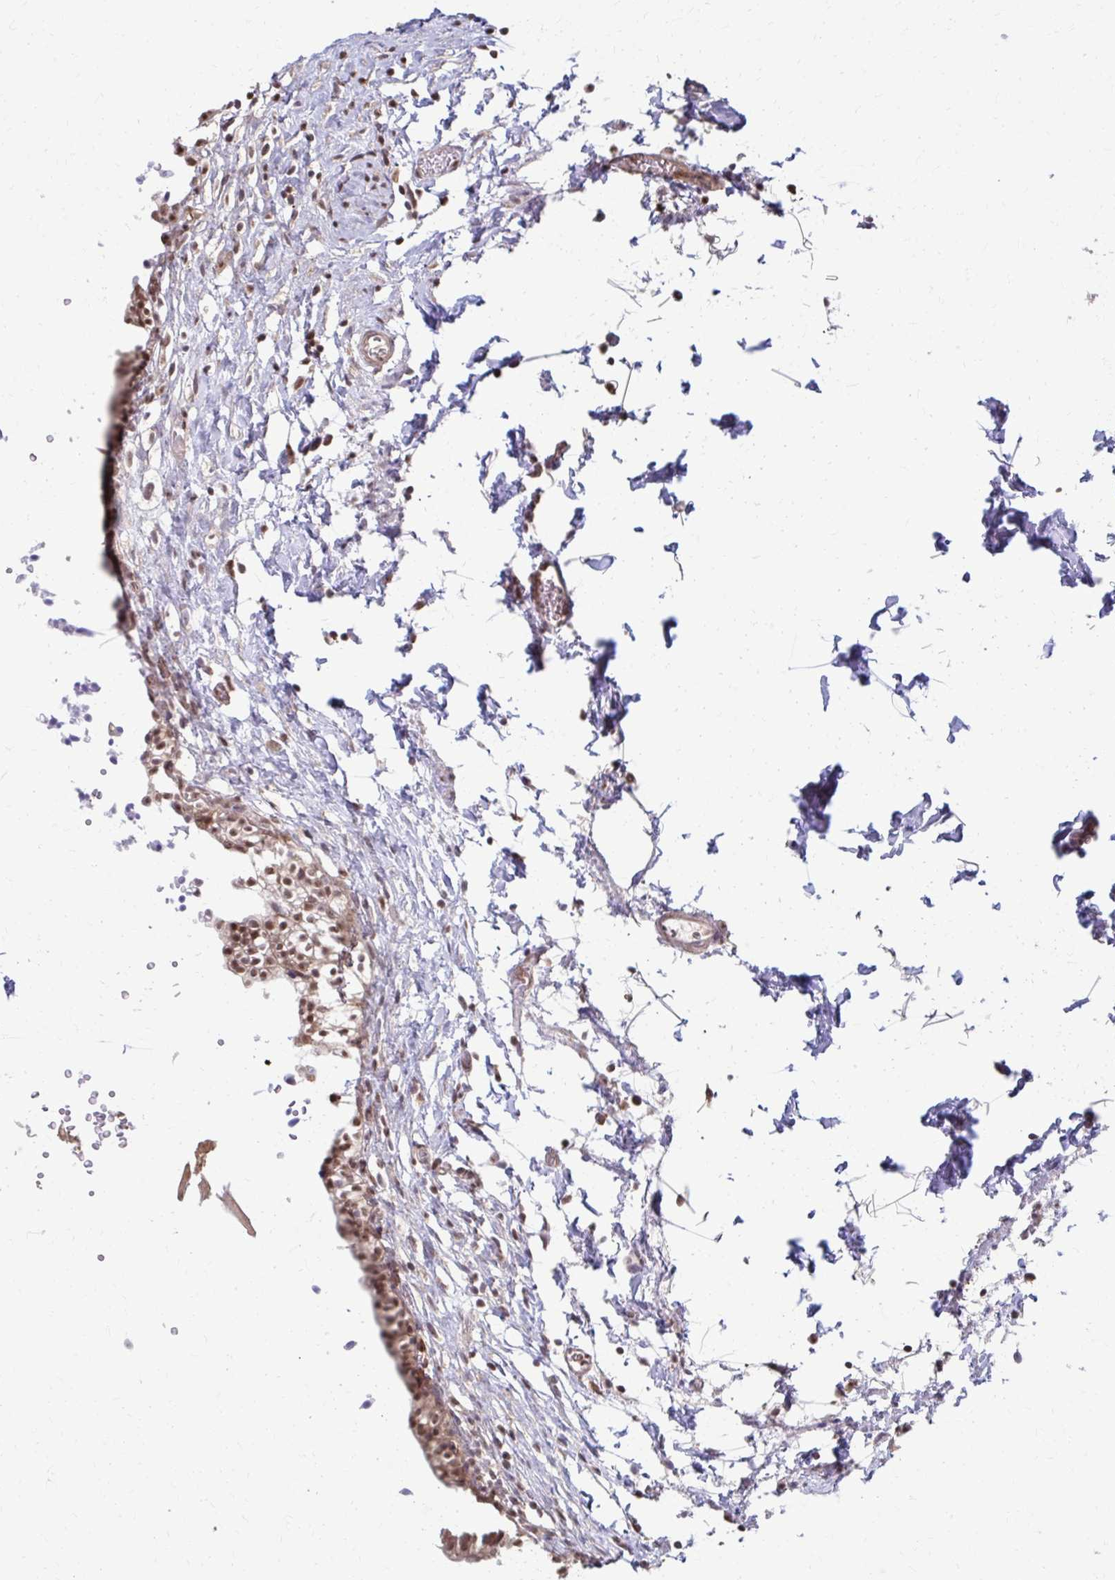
{"staining": {"intensity": "moderate", "quantity": "25%-75%", "location": "nuclear"}, "tissue": "urinary bladder", "cell_type": "Urothelial cells", "image_type": "normal", "snomed": [{"axis": "morphology", "description": "Normal tissue, NOS"}, {"axis": "topography", "description": "Urinary bladder"}, {"axis": "topography", "description": "Peripheral nerve tissue"}], "caption": "A high-resolution micrograph shows immunohistochemistry (IHC) staining of benign urinary bladder, which demonstrates moderate nuclear expression in about 25%-75% of urothelial cells.", "gene": "ING4", "patient": {"sex": "male", "age": 55}}